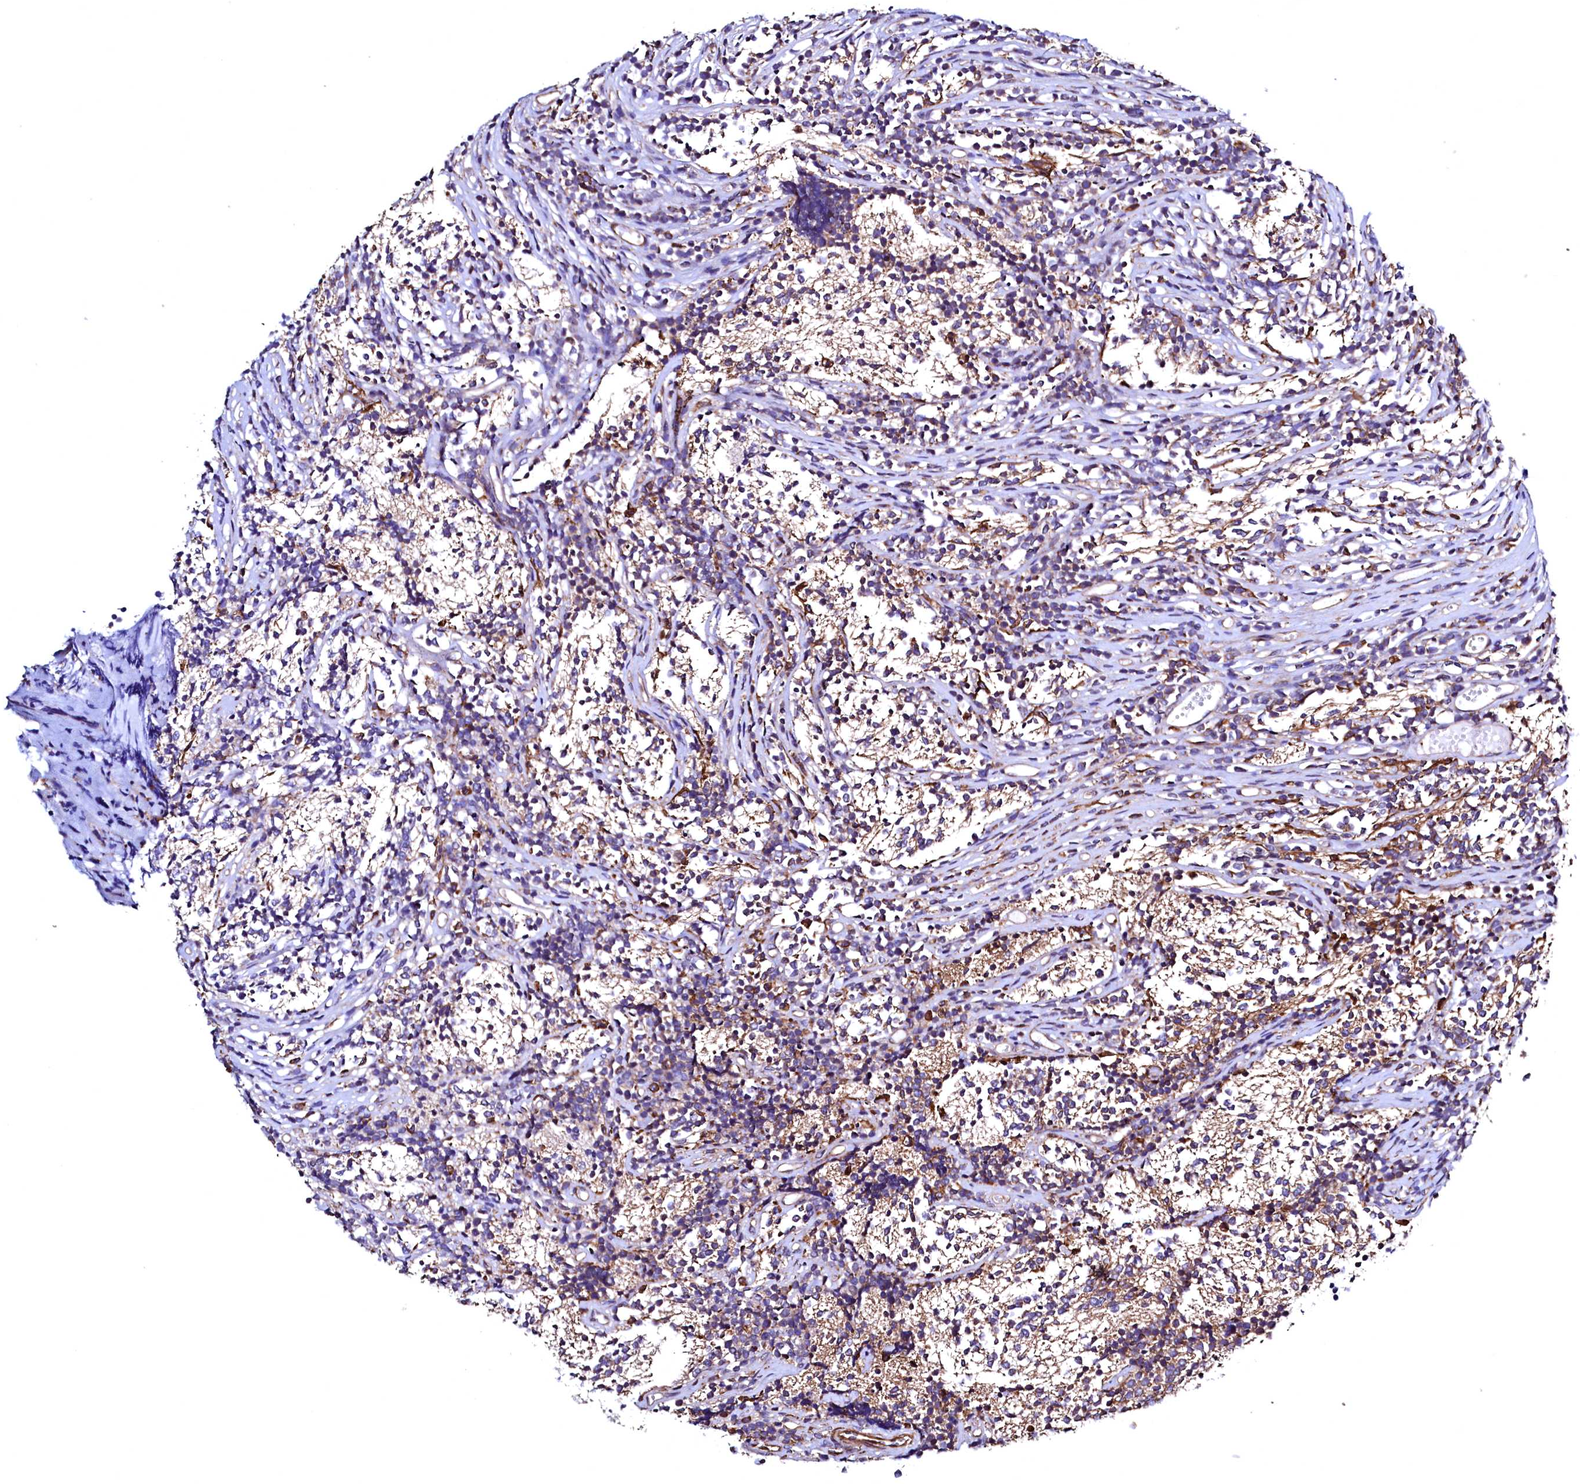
{"staining": {"intensity": "moderate", "quantity": "<25%", "location": "cytoplasmic/membranous"}, "tissue": "glioma", "cell_type": "Tumor cells", "image_type": "cancer", "snomed": [{"axis": "morphology", "description": "Glioma, malignant, Low grade"}, {"axis": "topography", "description": "Brain"}], "caption": "The image shows a brown stain indicating the presence of a protein in the cytoplasmic/membranous of tumor cells in glioma.", "gene": "STAMBPL1", "patient": {"sex": "female", "age": 1}}